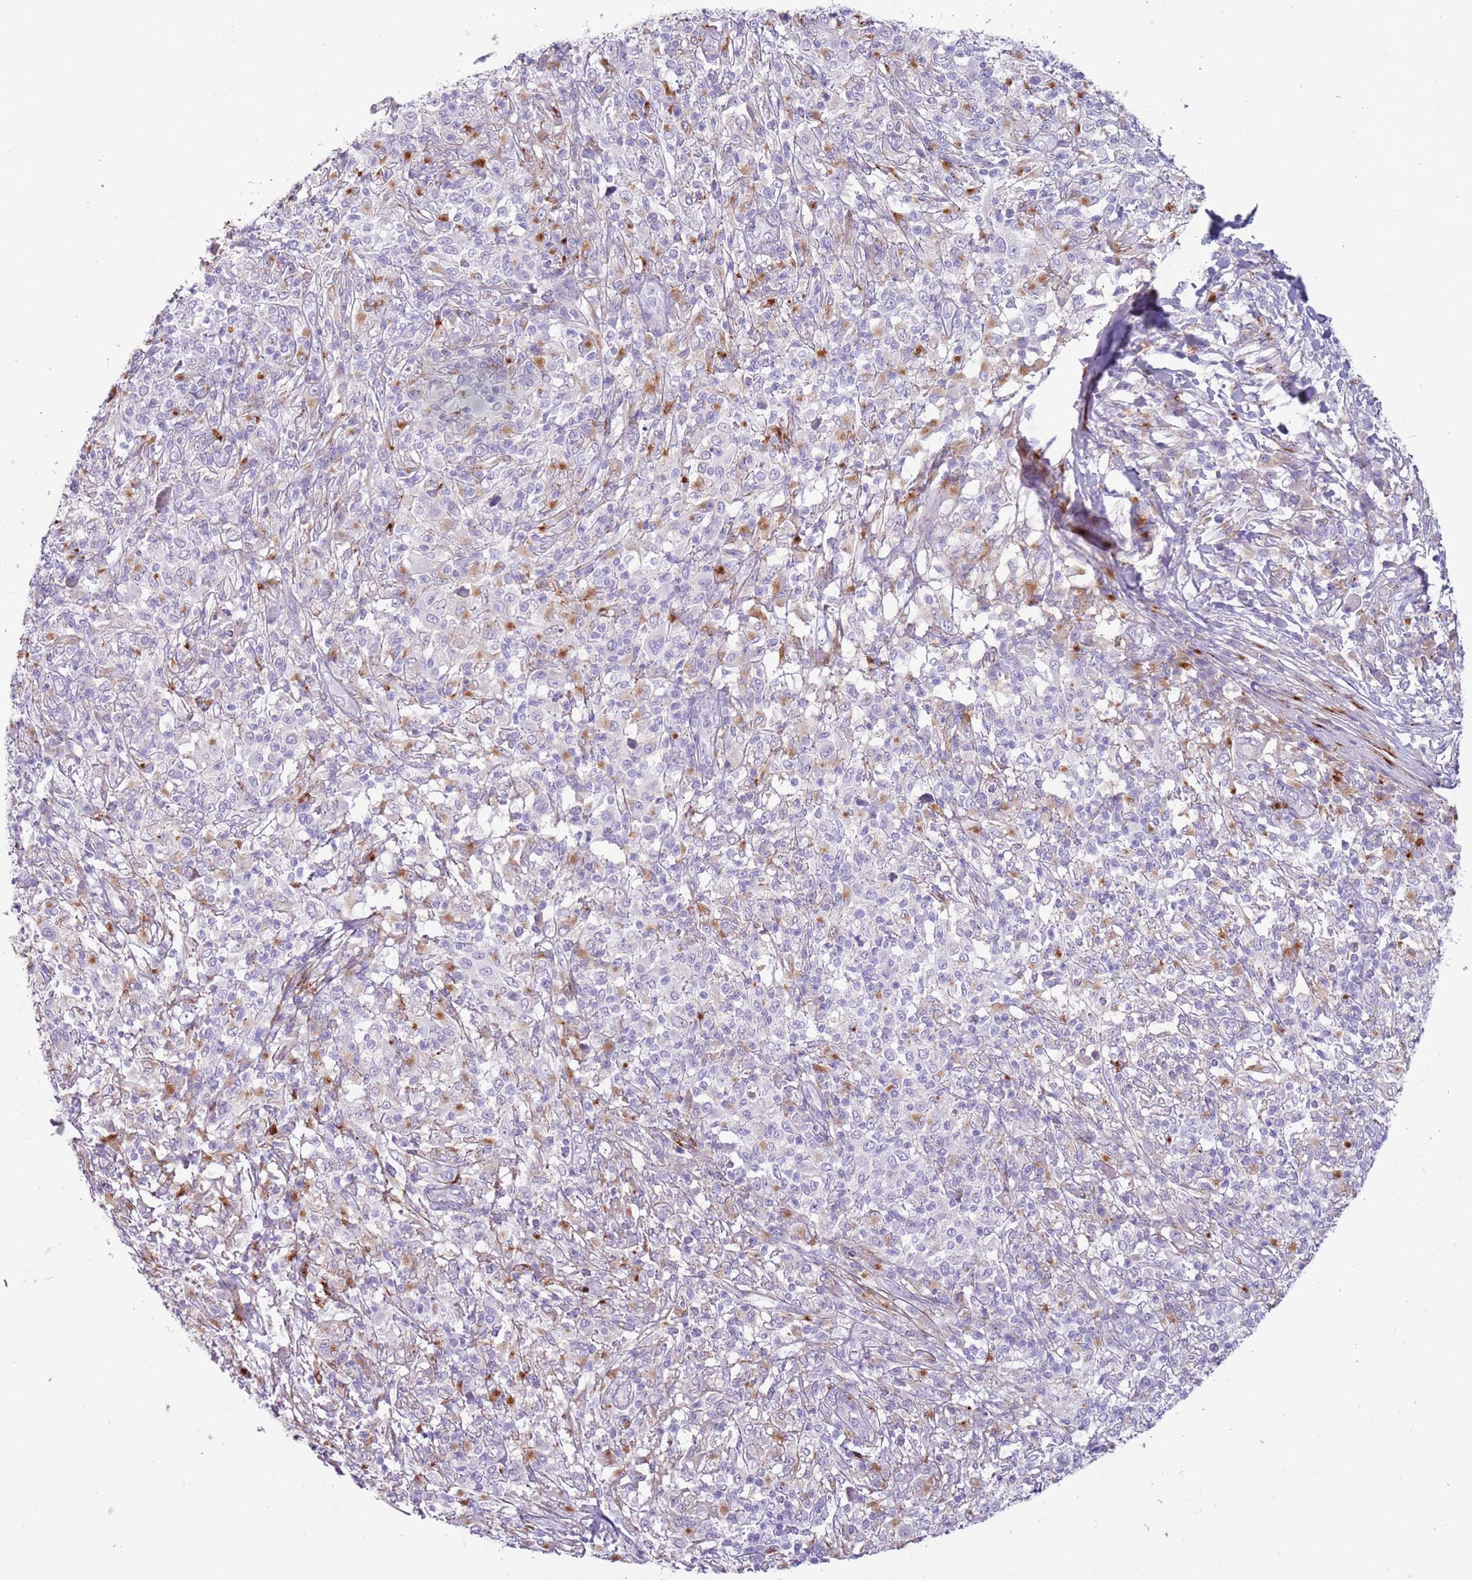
{"staining": {"intensity": "weak", "quantity": "<25%", "location": "cytoplasmic/membranous"}, "tissue": "melanoma", "cell_type": "Tumor cells", "image_type": "cancer", "snomed": [{"axis": "morphology", "description": "Malignant melanoma, NOS"}, {"axis": "topography", "description": "Skin"}], "caption": "Melanoma stained for a protein using IHC demonstrates no expression tumor cells.", "gene": "NWD2", "patient": {"sex": "male", "age": 66}}